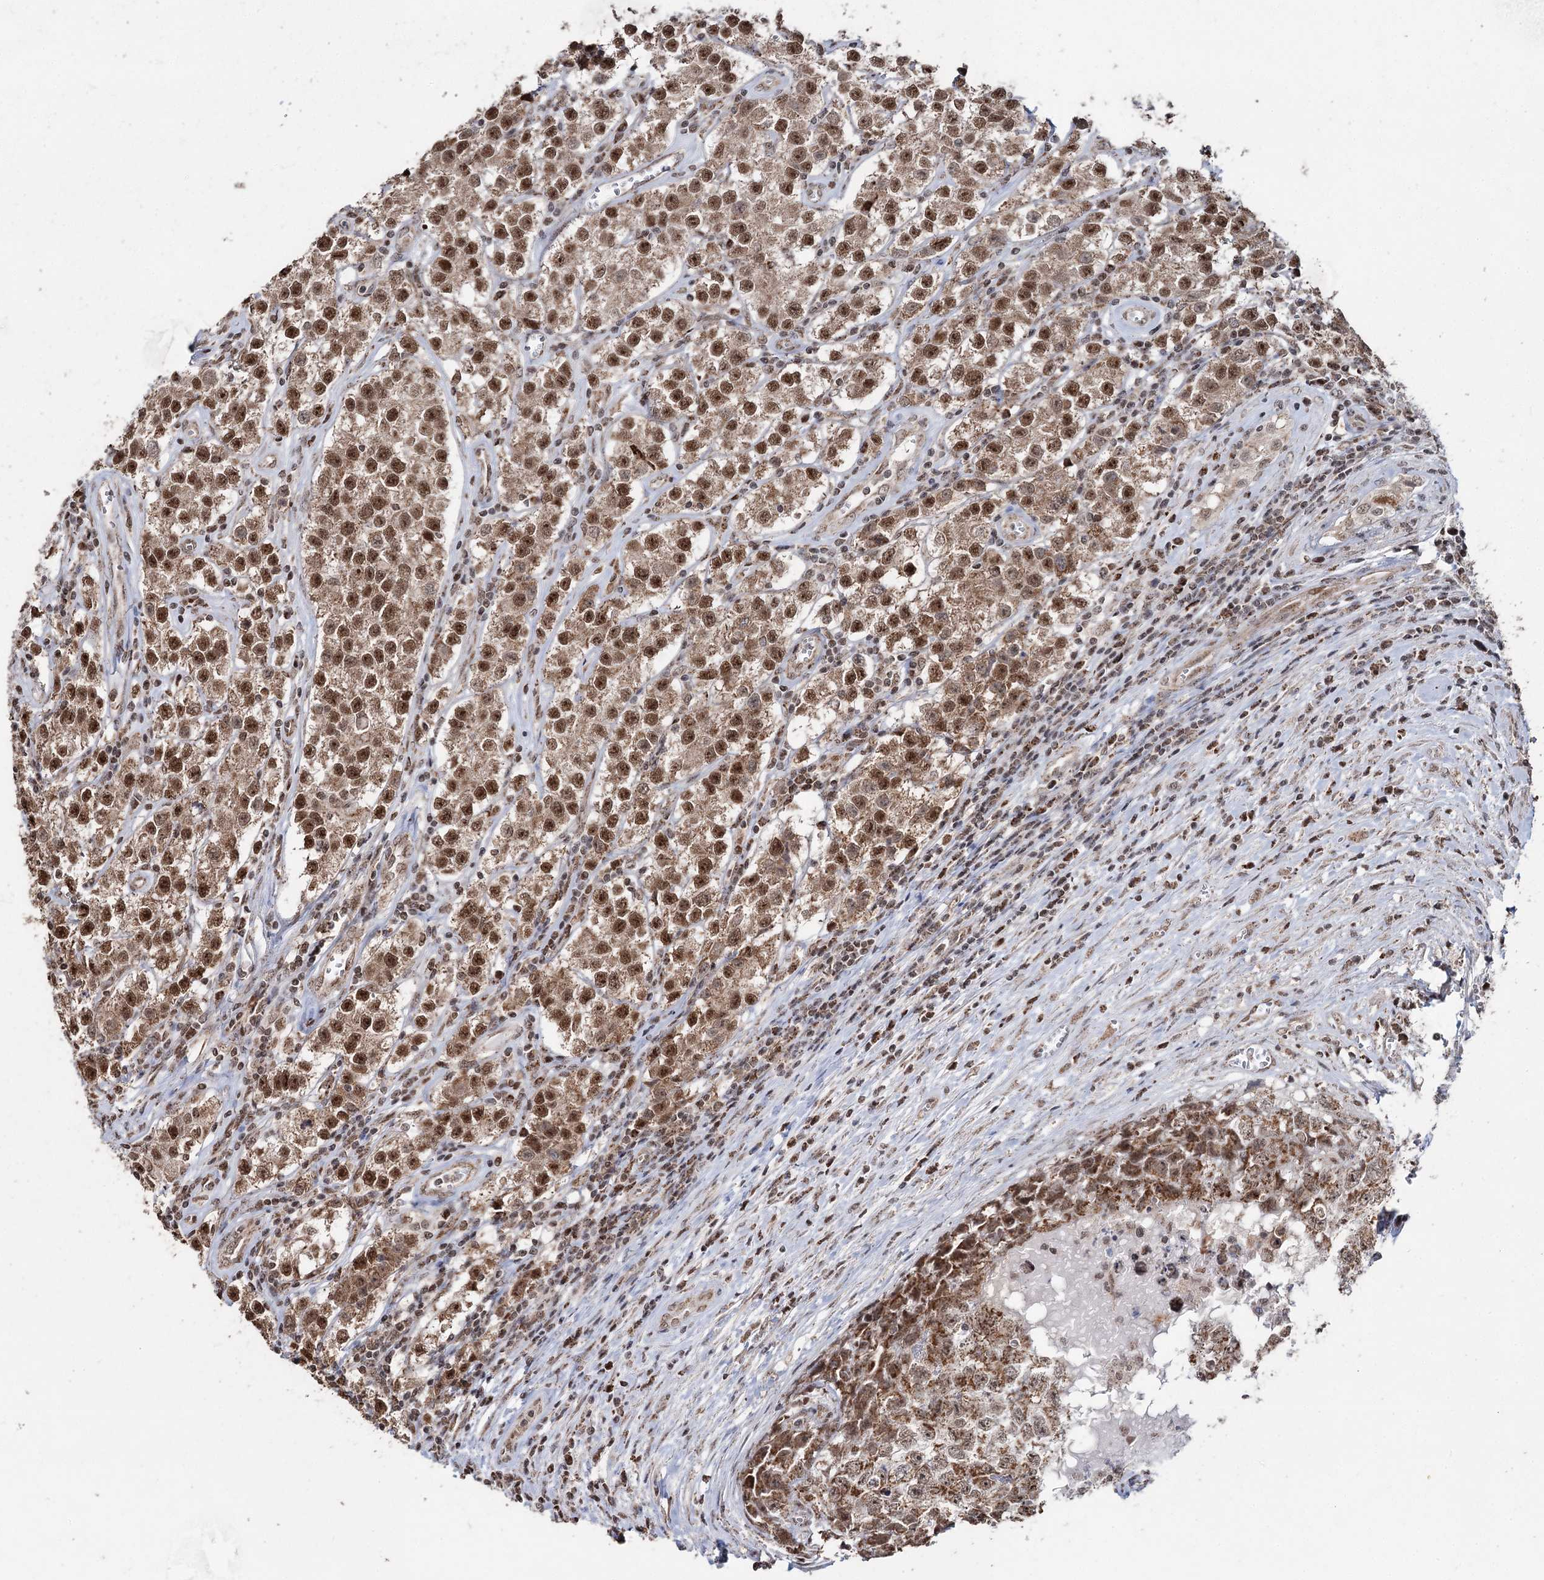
{"staining": {"intensity": "moderate", "quantity": ">75%", "location": "cytoplasmic/membranous,nuclear"}, "tissue": "testis cancer", "cell_type": "Tumor cells", "image_type": "cancer", "snomed": [{"axis": "morphology", "description": "Seminoma, NOS"}, {"axis": "morphology", "description": "Carcinoma, Embryonal, NOS"}, {"axis": "topography", "description": "Testis"}], "caption": "This histopathology image demonstrates immunohistochemistry staining of human testis cancer, with medium moderate cytoplasmic/membranous and nuclear expression in approximately >75% of tumor cells.", "gene": "PDHX", "patient": {"sex": "male", "age": 43}}